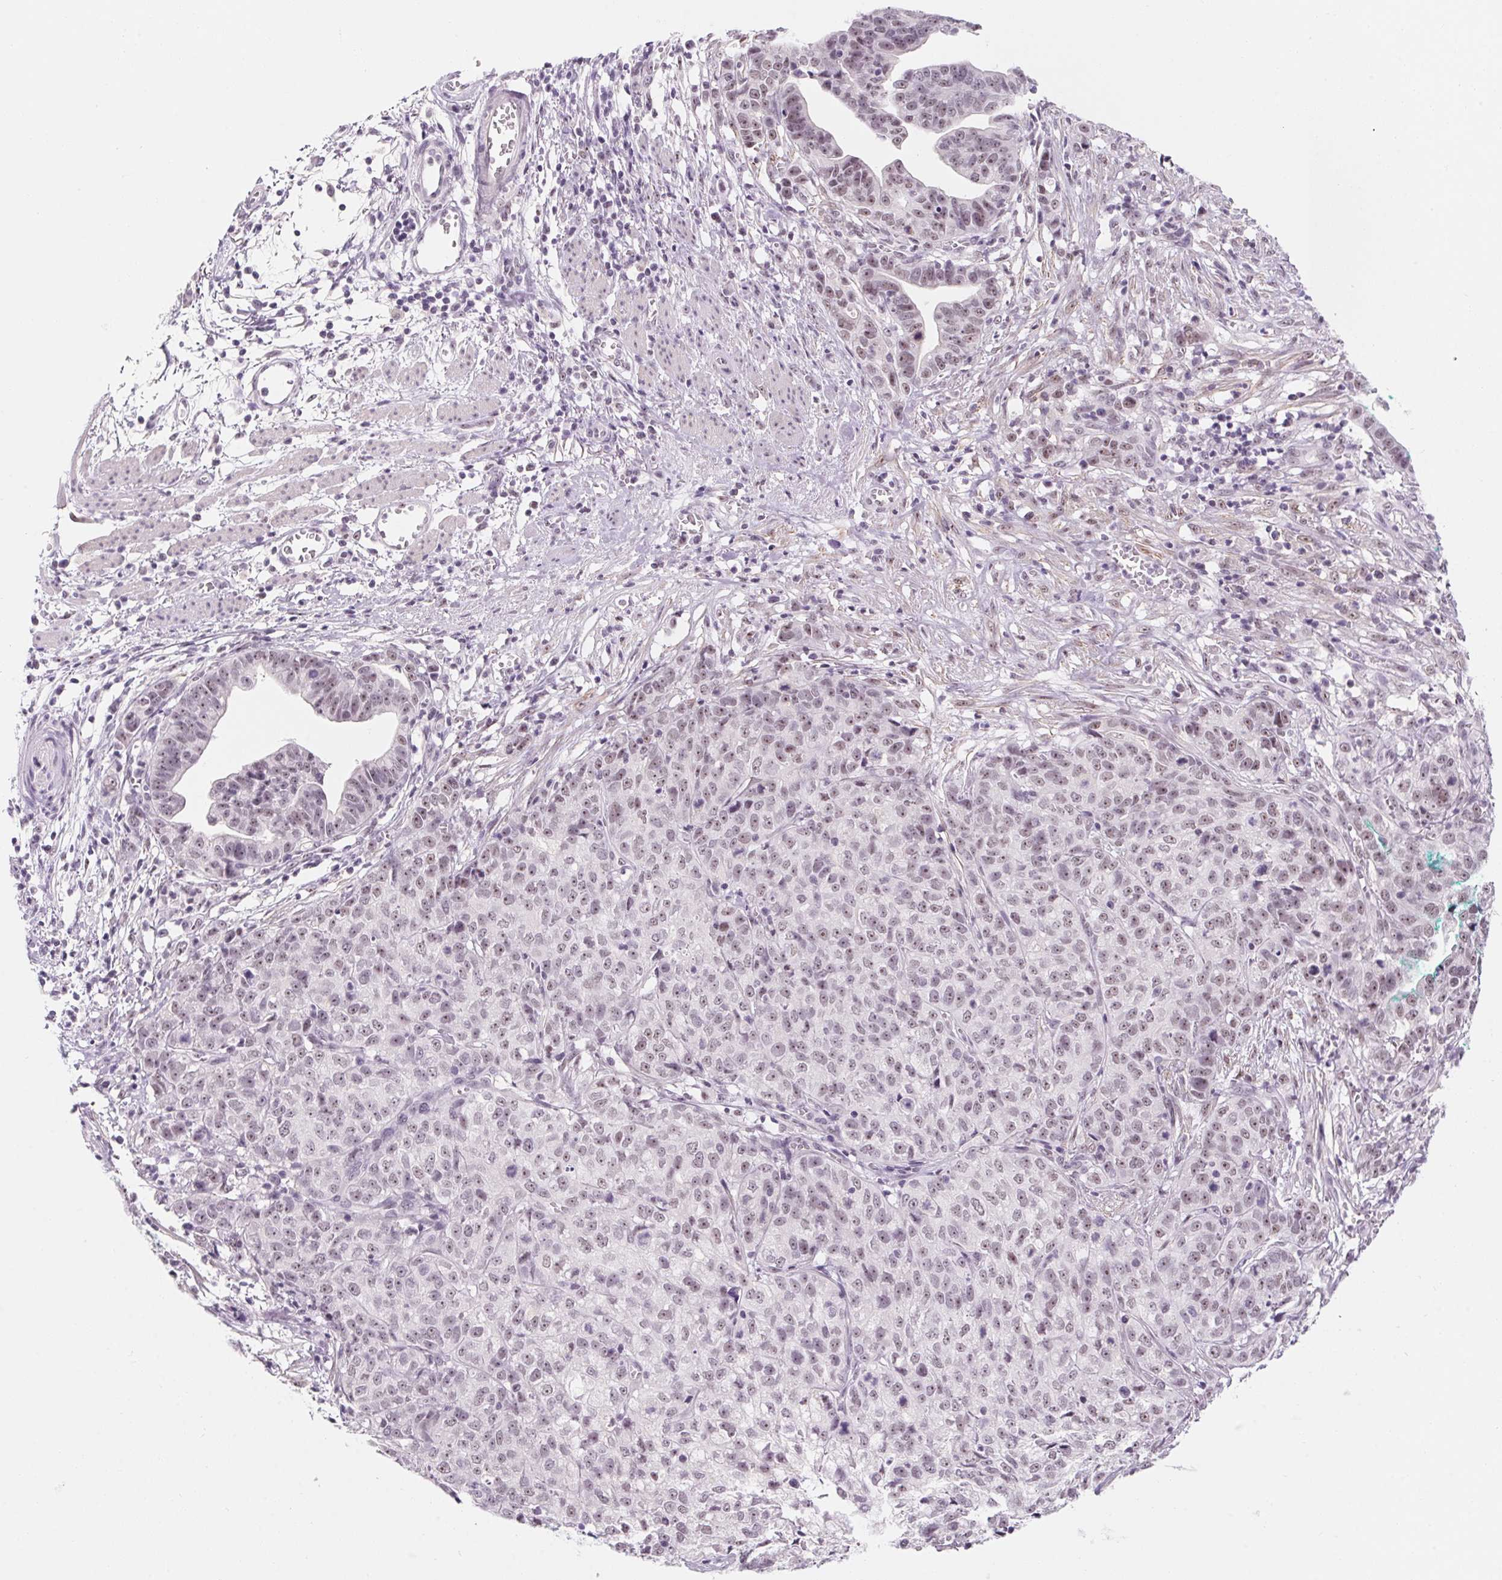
{"staining": {"intensity": "weak", "quantity": "25%-75%", "location": "nuclear"}, "tissue": "stomach cancer", "cell_type": "Tumor cells", "image_type": "cancer", "snomed": [{"axis": "morphology", "description": "Adenocarcinoma, NOS"}, {"axis": "topography", "description": "Stomach, upper"}], "caption": "The micrograph displays immunohistochemical staining of stomach cancer. There is weak nuclear staining is identified in about 25%-75% of tumor cells.", "gene": "ZIC4", "patient": {"sex": "female", "age": 67}}